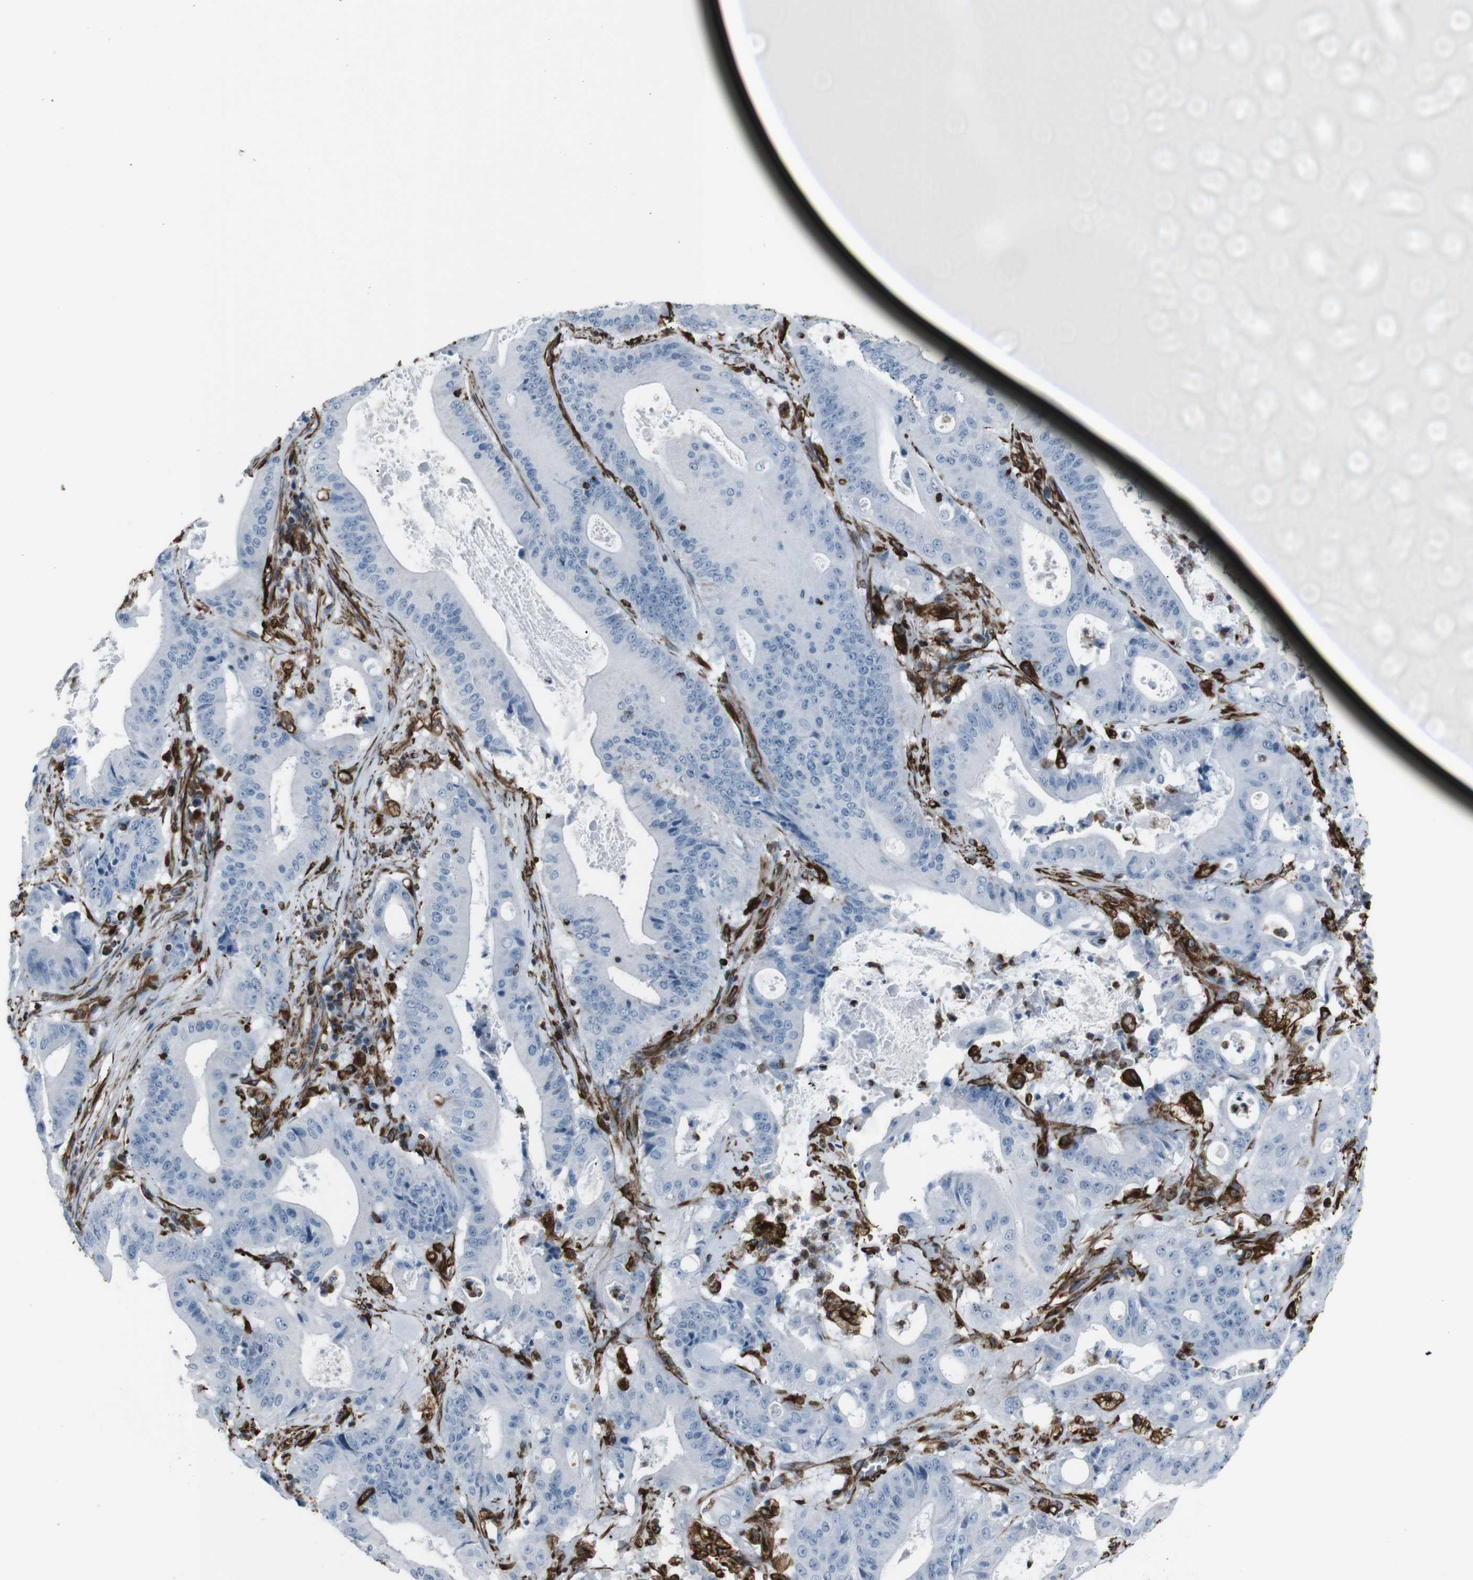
{"staining": {"intensity": "negative", "quantity": "none", "location": "none"}, "tissue": "pancreatic cancer", "cell_type": "Tumor cells", "image_type": "cancer", "snomed": [{"axis": "morphology", "description": "Normal tissue, NOS"}, {"axis": "topography", "description": "Lymph node"}], "caption": "Tumor cells show no significant protein positivity in pancreatic cancer.", "gene": "ZDHHC6", "patient": {"sex": "male", "age": 62}}